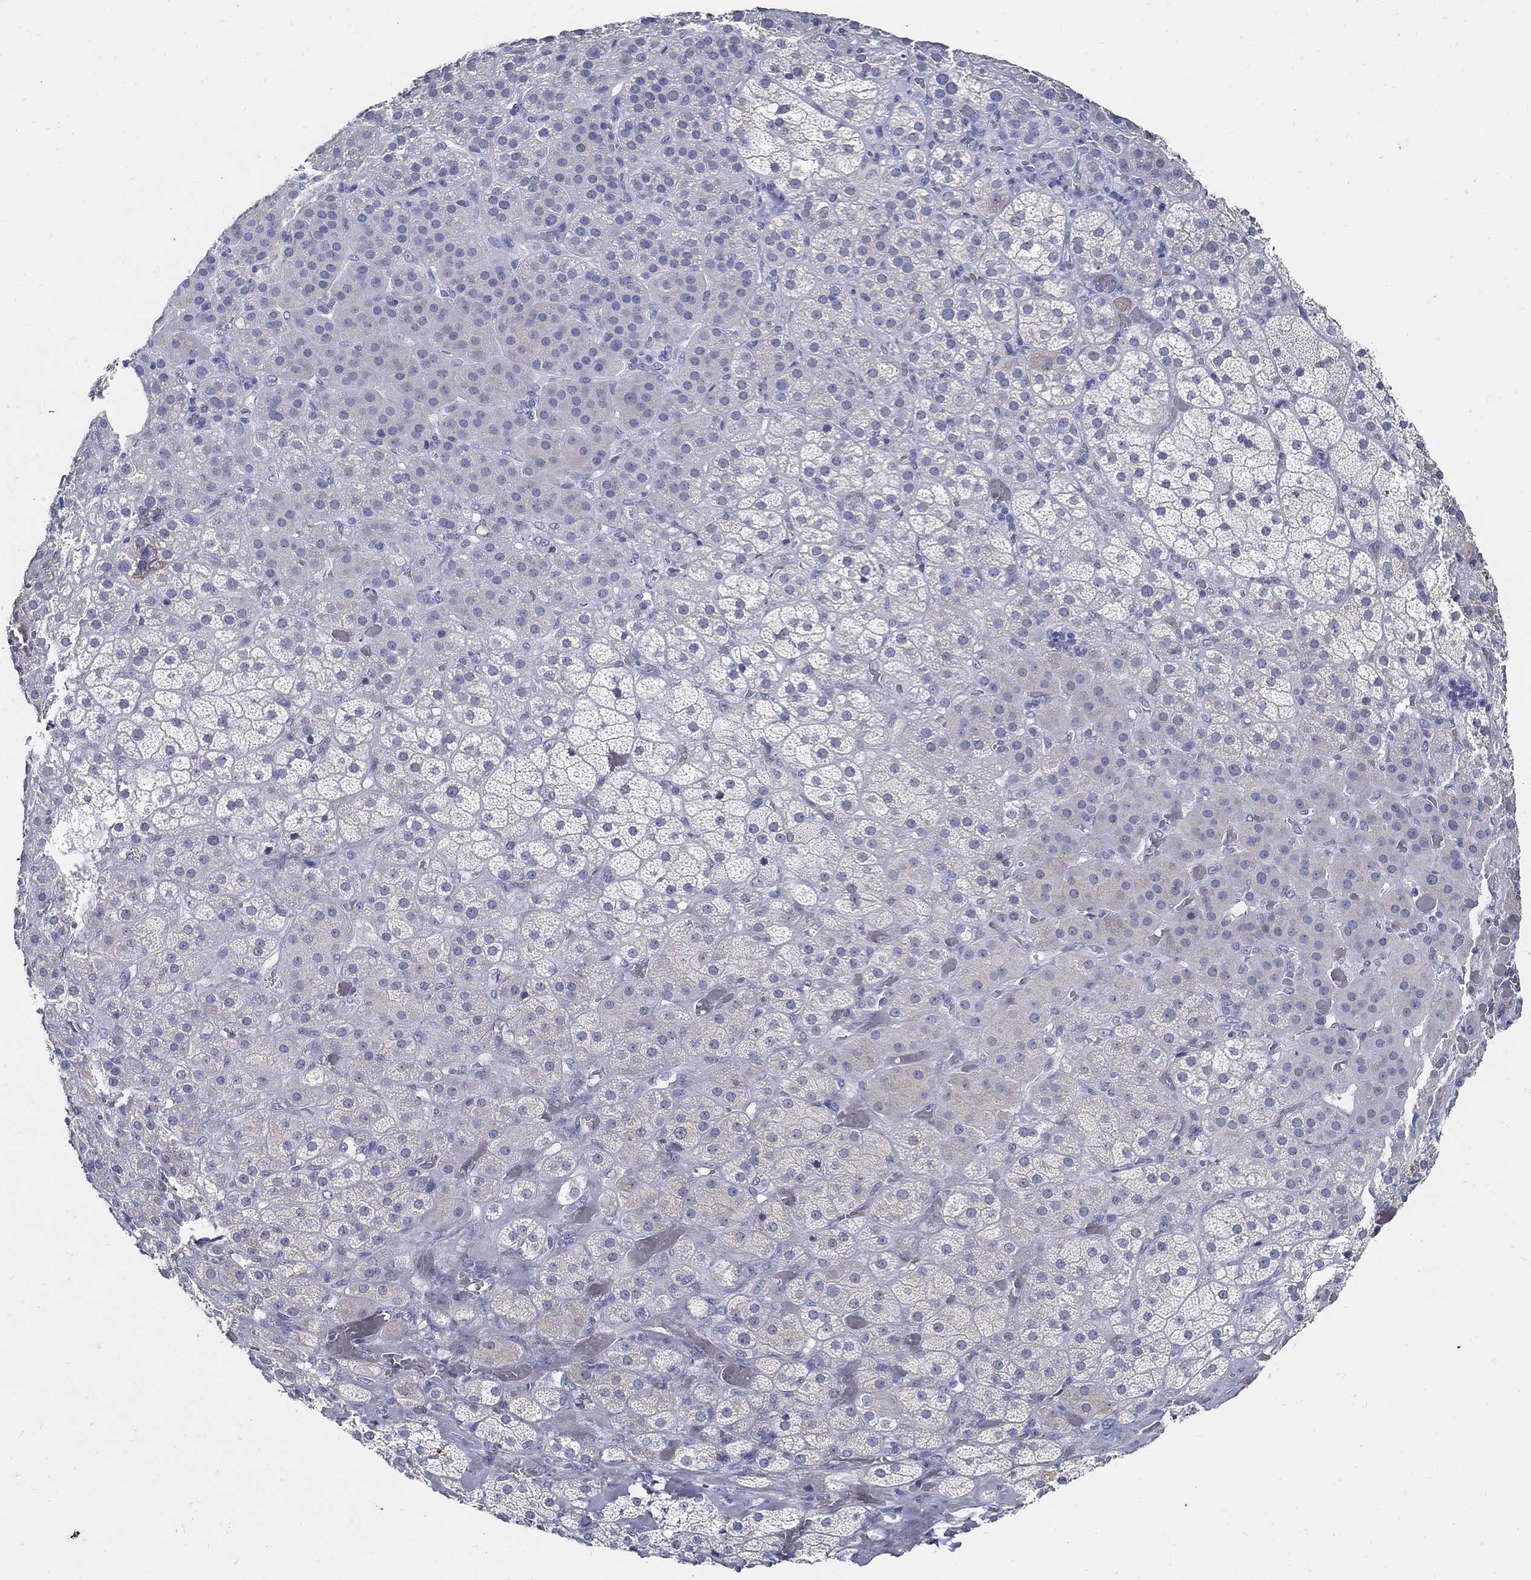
{"staining": {"intensity": "negative", "quantity": "none", "location": "none"}, "tissue": "adrenal gland", "cell_type": "Glandular cells", "image_type": "normal", "snomed": [{"axis": "morphology", "description": "Normal tissue, NOS"}, {"axis": "topography", "description": "Adrenal gland"}], "caption": "IHC photomicrograph of unremarkable adrenal gland: adrenal gland stained with DAB (3,3'-diaminobenzidine) displays no significant protein expression in glandular cells. Brightfield microscopy of immunohistochemistry stained with DAB (brown) and hematoxylin (blue), captured at high magnification.", "gene": "USP29", "patient": {"sex": "male", "age": 57}}